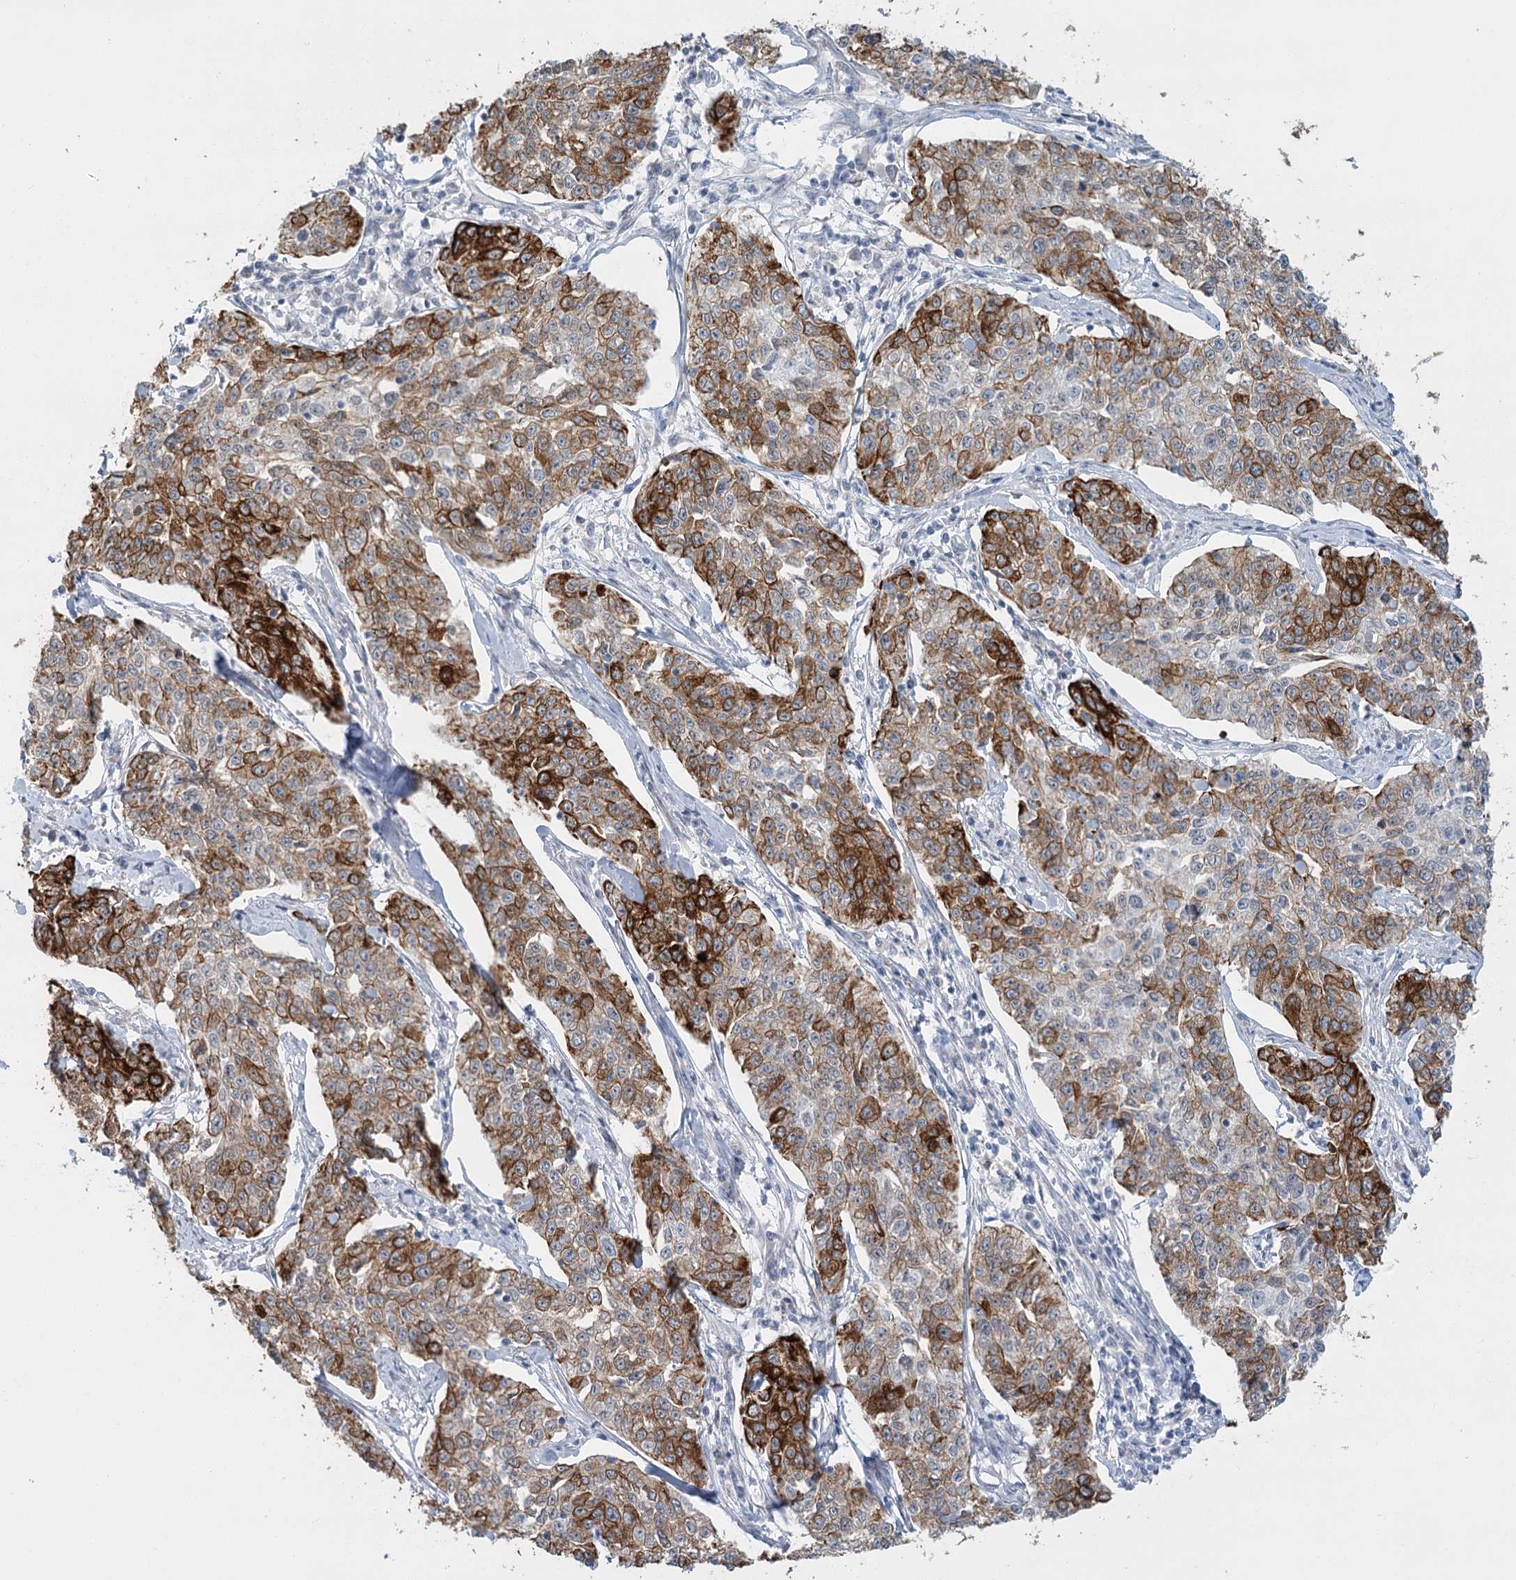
{"staining": {"intensity": "strong", "quantity": "25%-75%", "location": "cytoplasmic/membranous"}, "tissue": "cervical cancer", "cell_type": "Tumor cells", "image_type": "cancer", "snomed": [{"axis": "morphology", "description": "Squamous cell carcinoma, NOS"}, {"axis": "topography", "description": "Cervix"}], "caption": "Cervical cancer was stained to show a protein in brown. There is high levels of strong cytoplasmic/membranous expression in about 25%-75% of tumor cells. Nuclei are stained in blue.", "gene": "ABITRAM", "patient": {"sex": "female", "age": 35}}